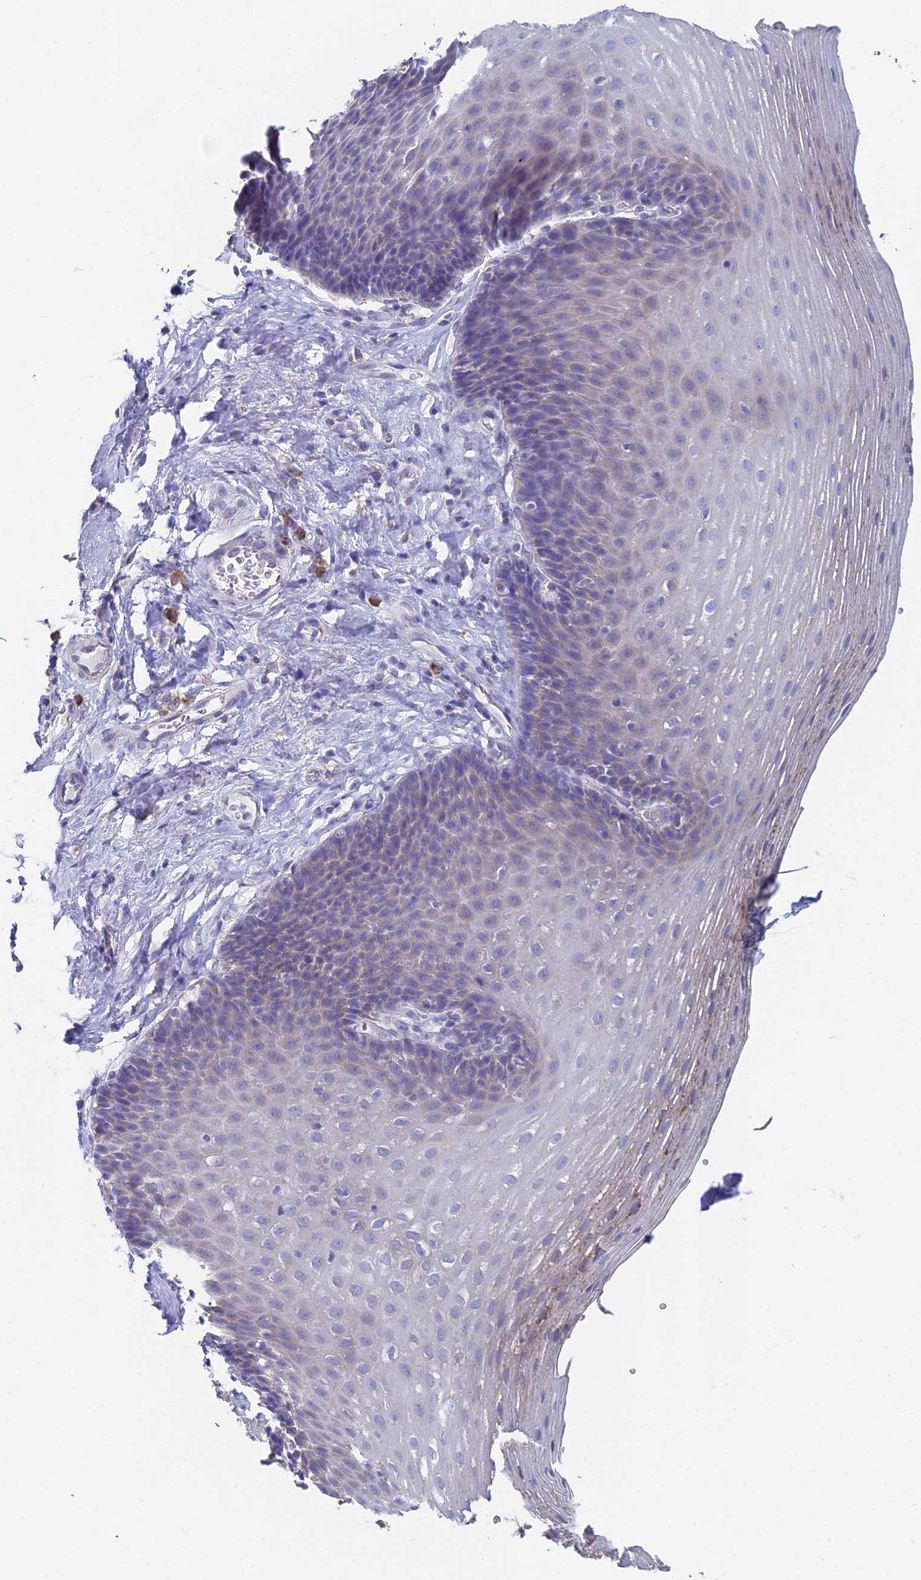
{"staining": {"intensity": "weak", "quantity": "25%-75%", "location": "cytoplasmic/membranous"}, "tissue": "esophagus", "cell_type": "Squamous epithelial cells", "image_type": "normal", "snomed": [{"axis": "morphology", "description": "Normal tissue, NOS"}, {"axis": "topography", "description": "Esophagus"}], "caption": "Approximately 25%-75% of squamous epithelial cells in normal human esophagus reveal weak cytoplasmic/membranous protein staining as visualized by brown immunohistochemical staining.", "gene": "CRACR2B", "patient": {"sex": "female", "age": 66}}